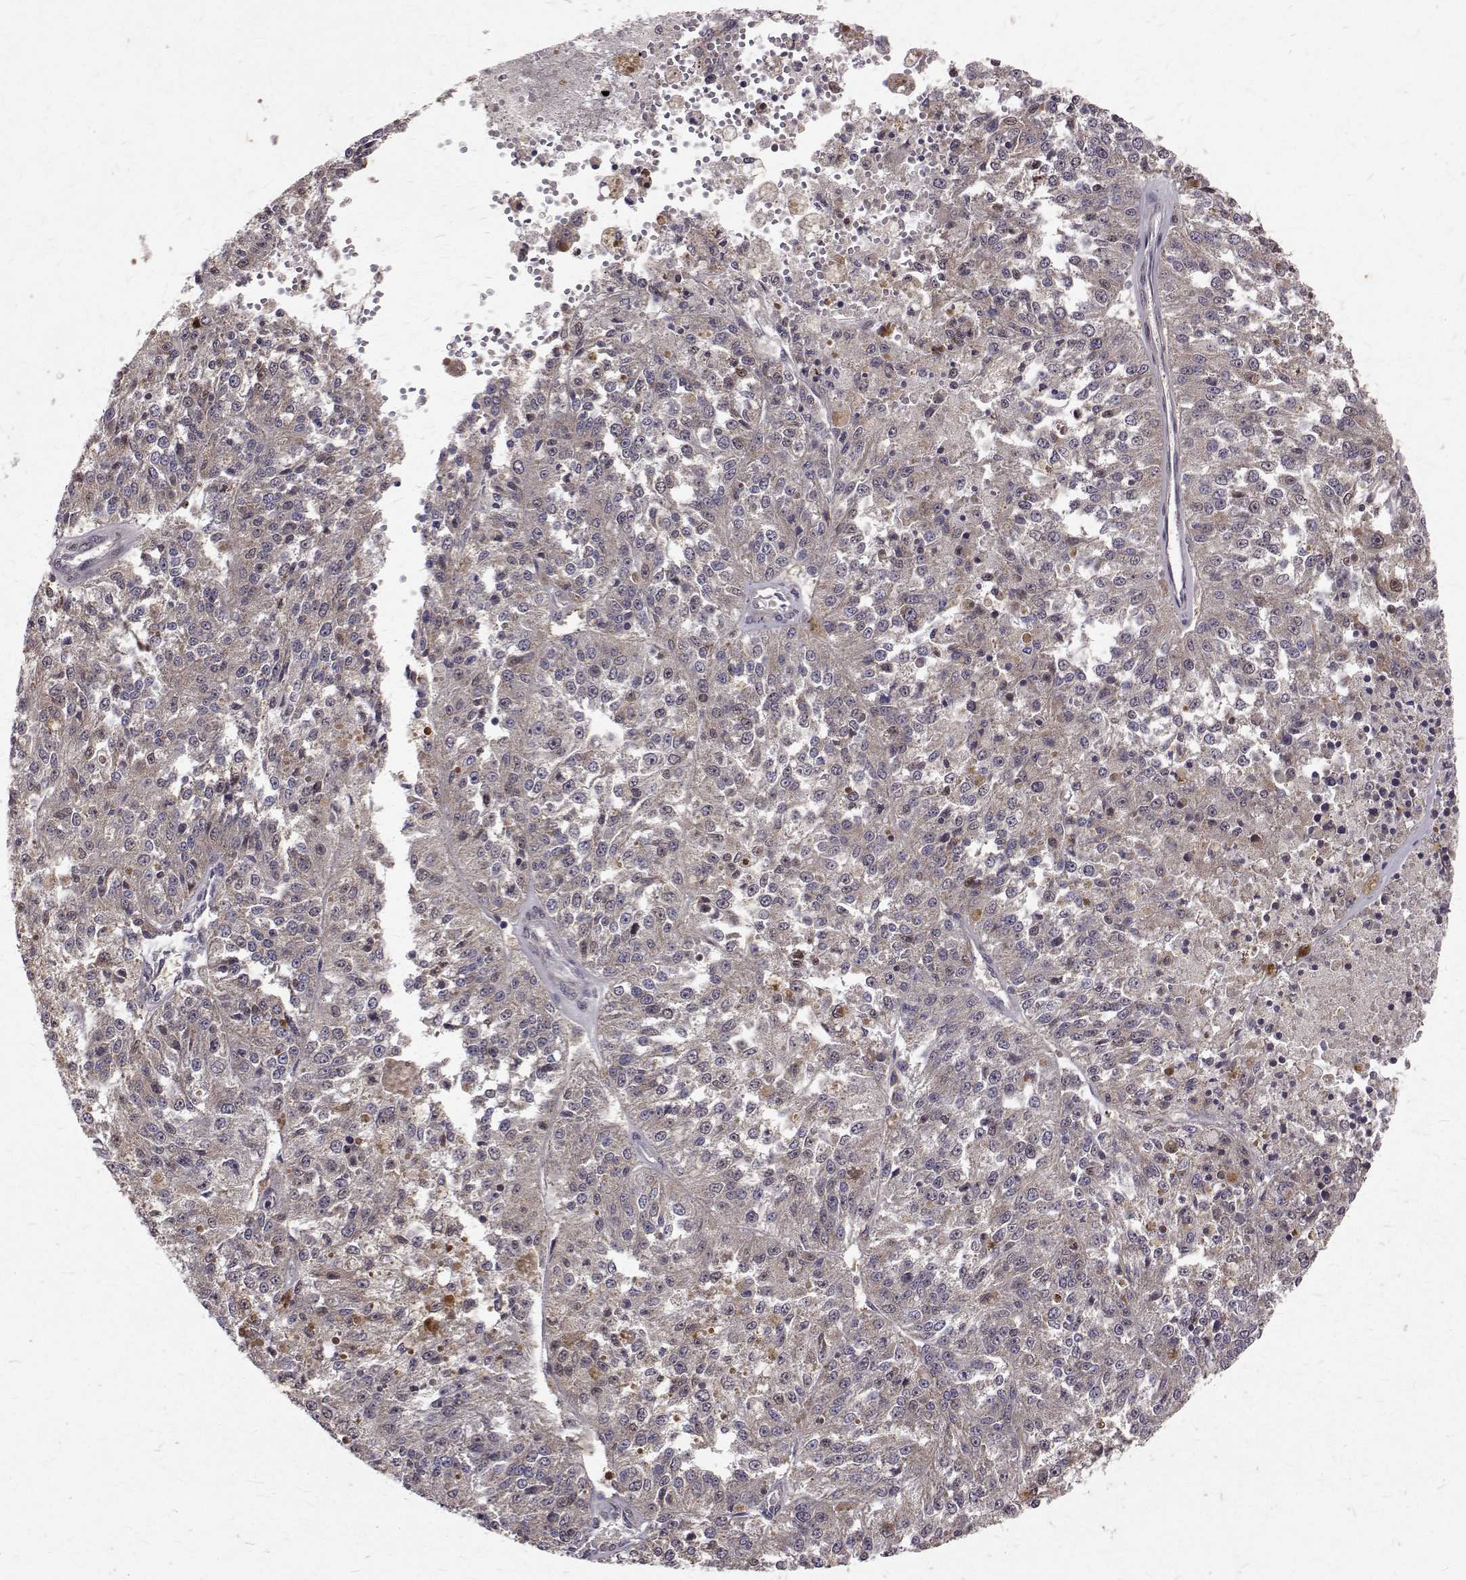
{"staining": {"intensity": "negative", "quantity": "none", "location": "none"}, "tissue": "melanoma", "cell_type": "Tumor cells", "image_type": "cancer", "snomed": [{"axis": "morphology", "description": "Malignant melanoma, Metastatic site"}, {"axis": "topography", "description": "Lymph node"}], "caption": "Tumor cells show no significant positivity in malignant melanoma (metastatic site).", "gene": "NIF3L1", "patient": {"sex": "female", "age": 64}}